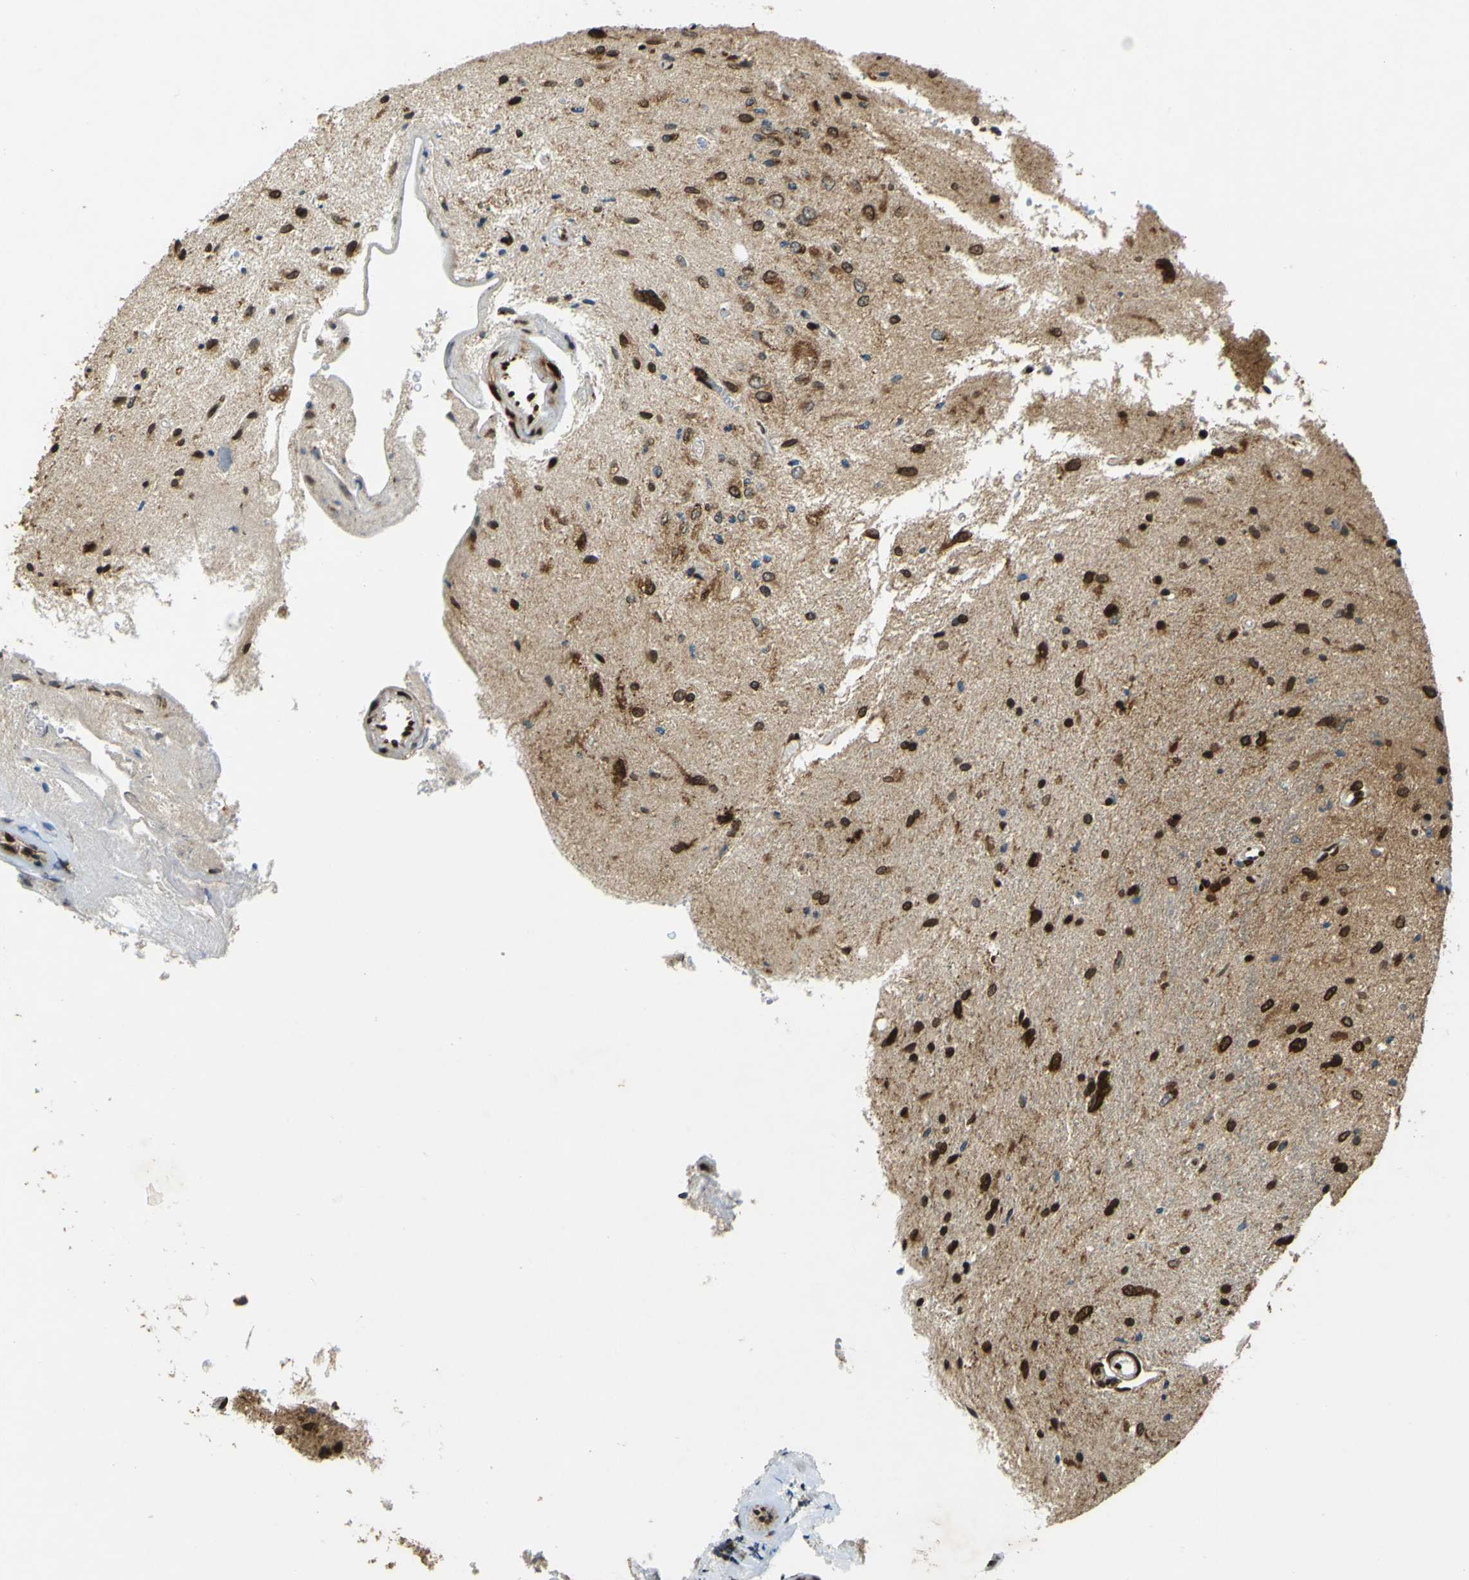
{"staining": {"intensity": "moderate", "quantity": "25%-75%", "location": "cytoplasmic/membranous,nuclear"}, "tissue": "glioma", "cell_type": "Tumor cells", "image_type": "cancer", "snomed": [{"axis": "morphology", "description": "Glioma, malignant, Low grade"}, {"axis": "topography", "description": "Brain"}], "caption": "Immunohistochemistry micrograph of neoplastic tissue: human glioma stained using immunohistochemistry (IHC) displays medium levels of moderate protein expression localized specifically in the cytoplasmic/membranous and nuclear of tumor cells, appearing as a cytoplasmic/membranous and nuclear brown color.", "gene": "GALNT1", "patient": {"sex": "male", "age": 77}}